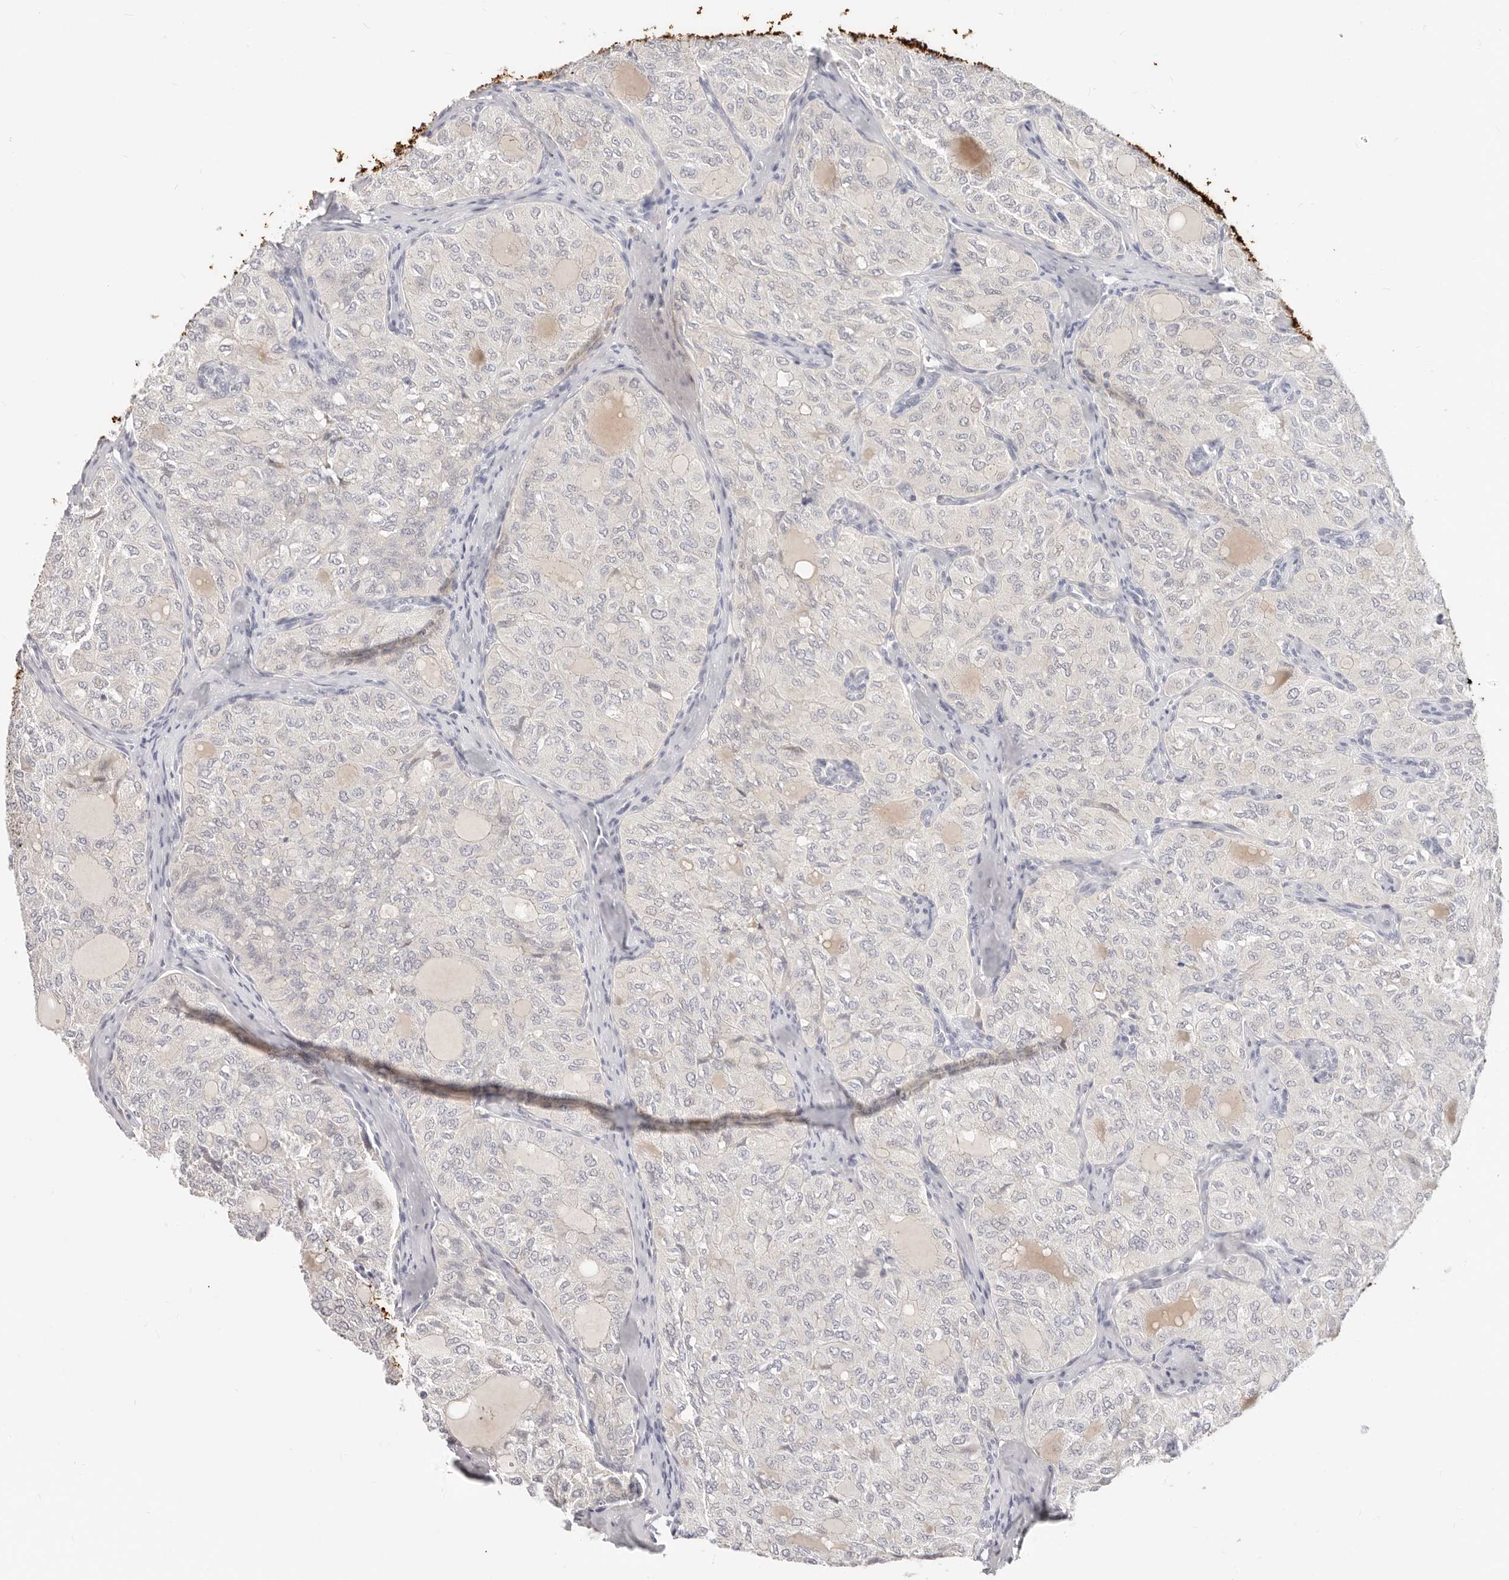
{"staining": {"intensity": "negative", "quantity": "none", "location": "none"}, "tissue": "thyroid cancer", "cell_type": "Tumor cells", "image_type": "cancer", "snomed": [{"axis": "morphology", "description": "Follicular adenoma carcinoma, NOS"}, {"axis": "topography", "description": "Thyroid gland"}], "caption": "High magnification brightfield microscopy of thyroid cancer (follicular adenoma carcinoma) stained with DAB (brown) and counterstained with hematoxylin (blue): tumor cells show no significant expression.", "gene": "ASCL1", "patient": {"sex": "male", "age": 75}}